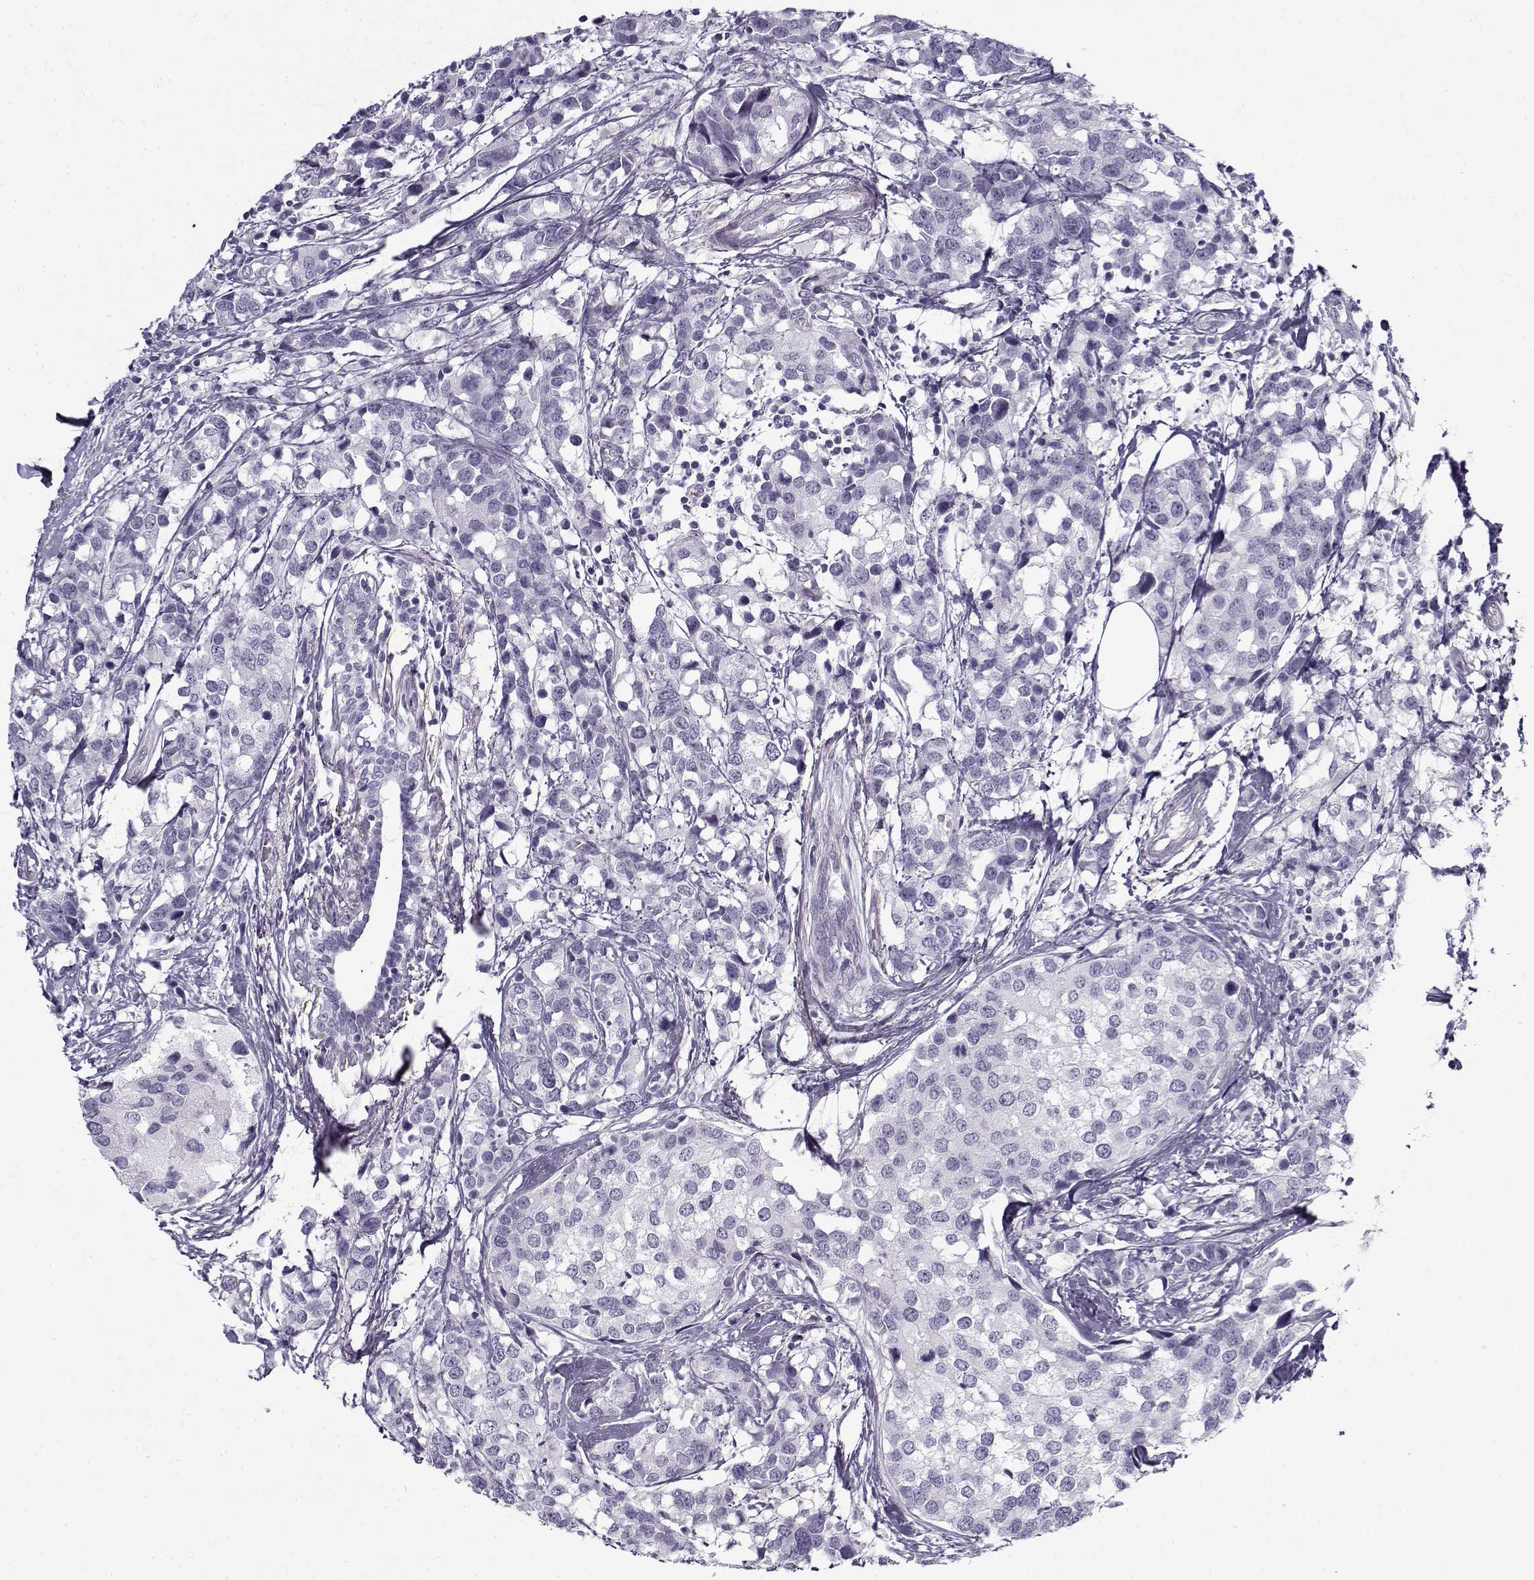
{"staining": {"intensity": "negative", "quantity": "none", "location": "none"}, "tissue": "breast cancer", "cell_type": "Tumor cells", "image_type": "cancer", "snomed": [{"axis": "morphology", "description": "Lobular carcinoma"}, {"axis": "topography", "description": "Breast"}], "caption": "A histopathology image of breast cancer (lobular carcinoma) stained for a protein shows no brown staining in tumor cells.", "gene": "GTSF1L", "patient": {"sex": "female", "age": 59}}